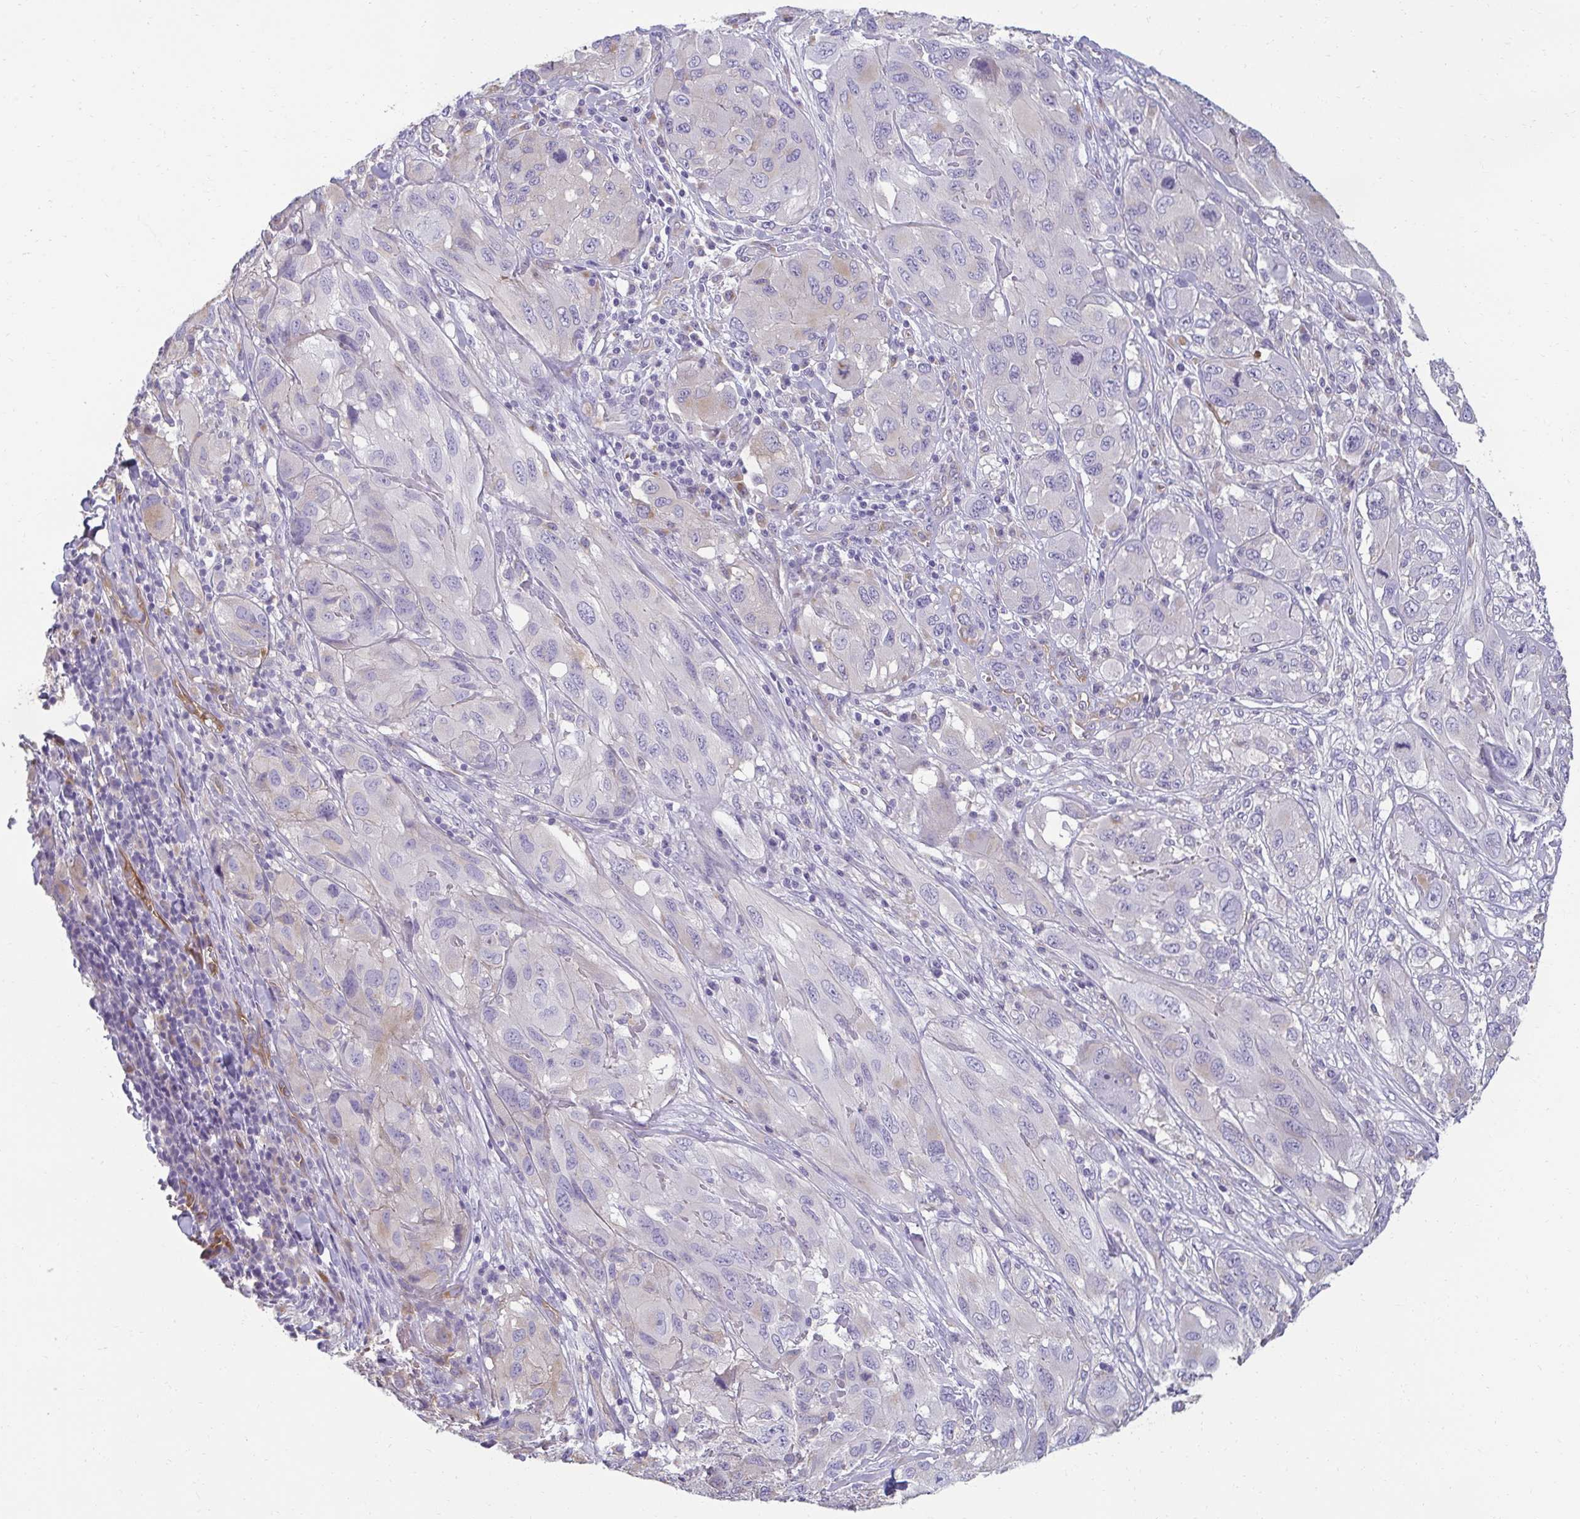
{"staining": {"intensity": "negative", "quantity": "none", "location": "none"}, "tissue": "melanoma", "cell_type": "Tumor cells", "image_type": "cancer", "snomed": [{"axis": "morphology", "description": "Malignant melanoma, NOS"}, {"axis": "topography", "description": "Skin"}], "caption": "High power microscopy photomicrograph of an immunohistochemistry (IHC) micrograph of malignant melanoma, revealing no significant positivity in tumor cells.", "gene": "PDE2A", "patient": {"sex": "female", "age": 91}}